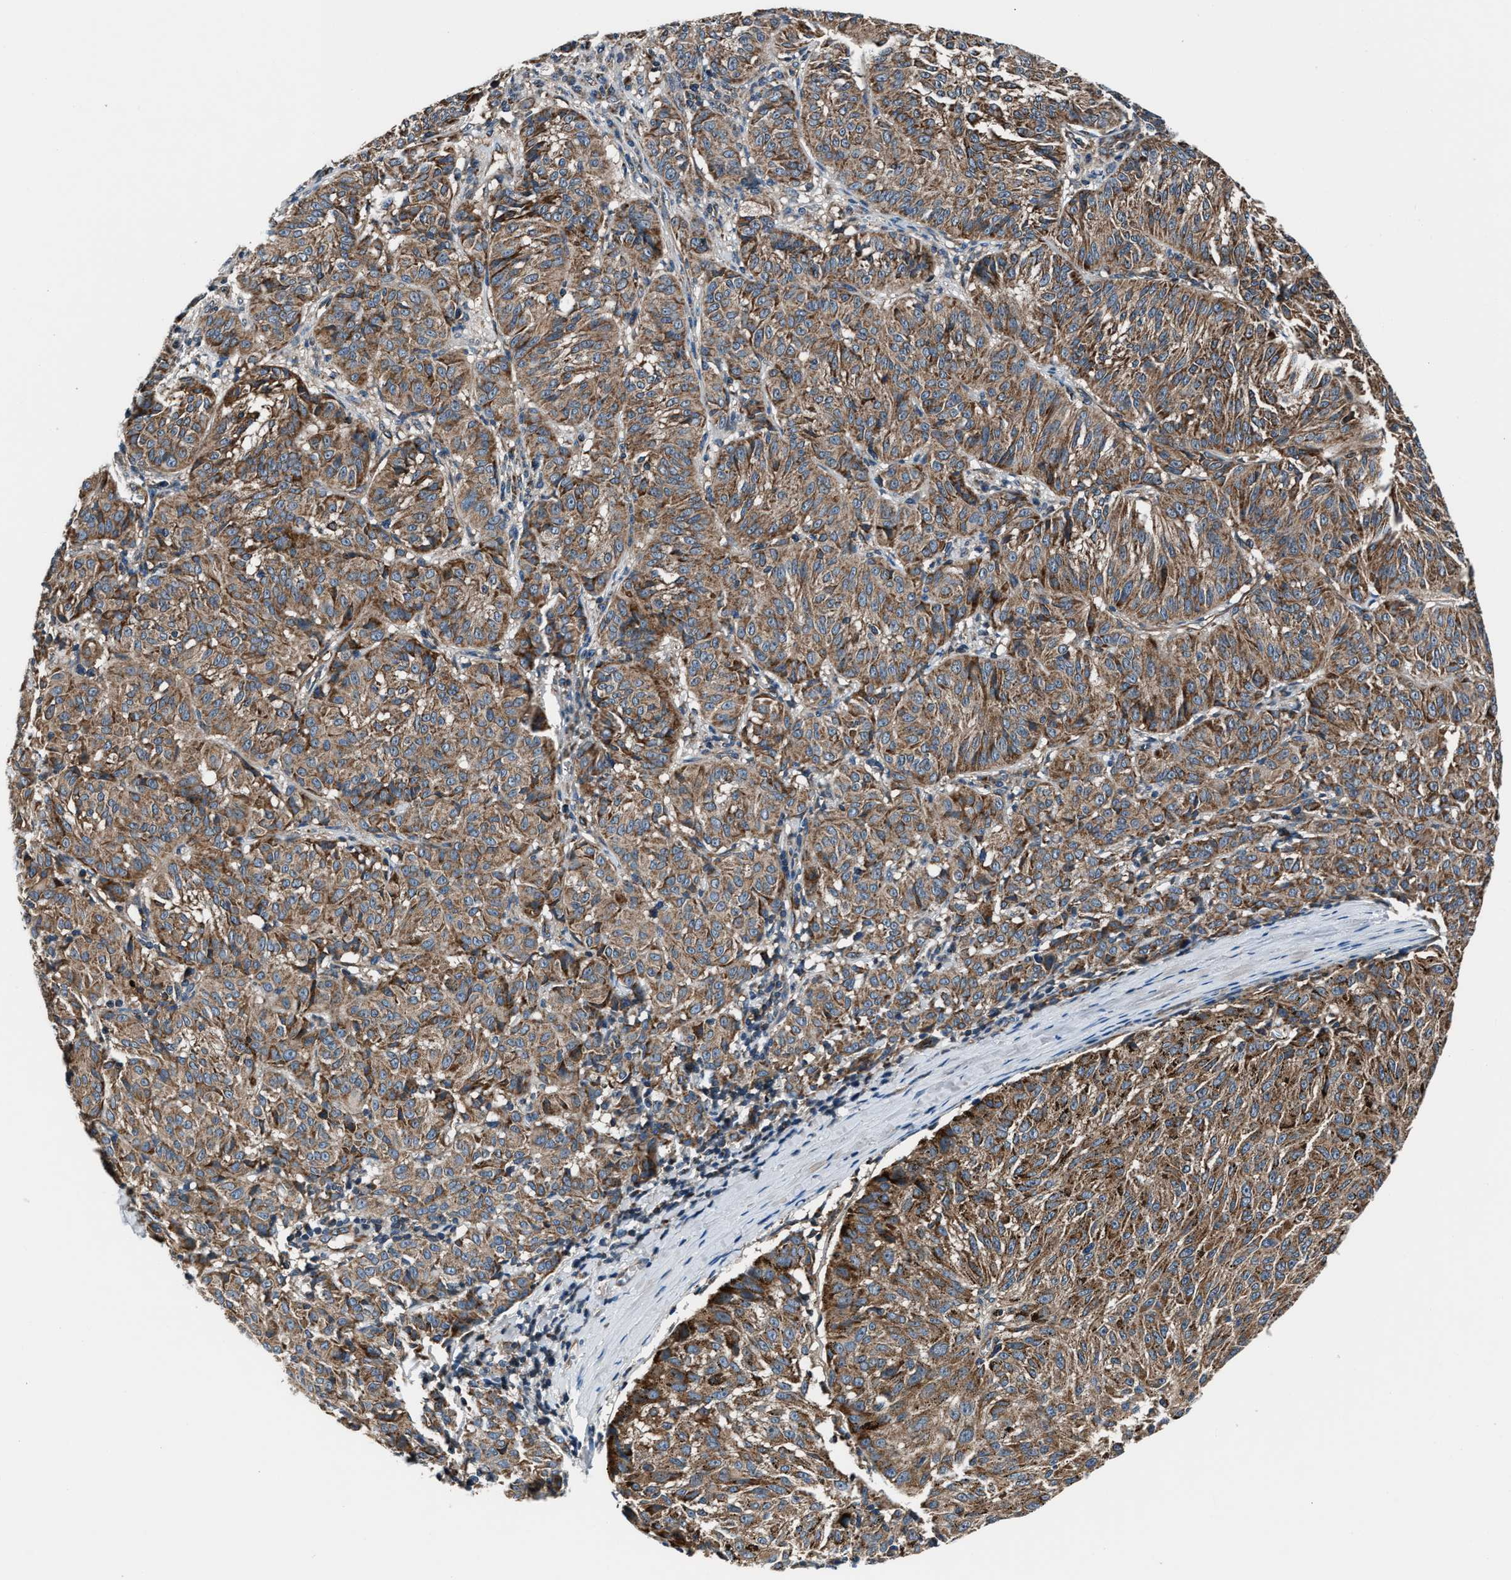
{"staining": {"intensity": "moderate", "quantity": ">75%", "location": "cytoplasmic/membranous"}, "tissue": "melanoma", "cell_type": "Tumor cells", "image_type": "cancer", "snomed": [{"axis": "morphology", "description": "Malignant melanoma, NOS"}, {"axis": "topography", "description": "Skin"}], "caption": "Immunohistochemical staining of malignant melanoma reveals medium levels of moderate cytoplasmic/membranous staining in about >75% of tumor cells.", "gene": "GGCT", "patient": {"sex": "female", "age": 72}}